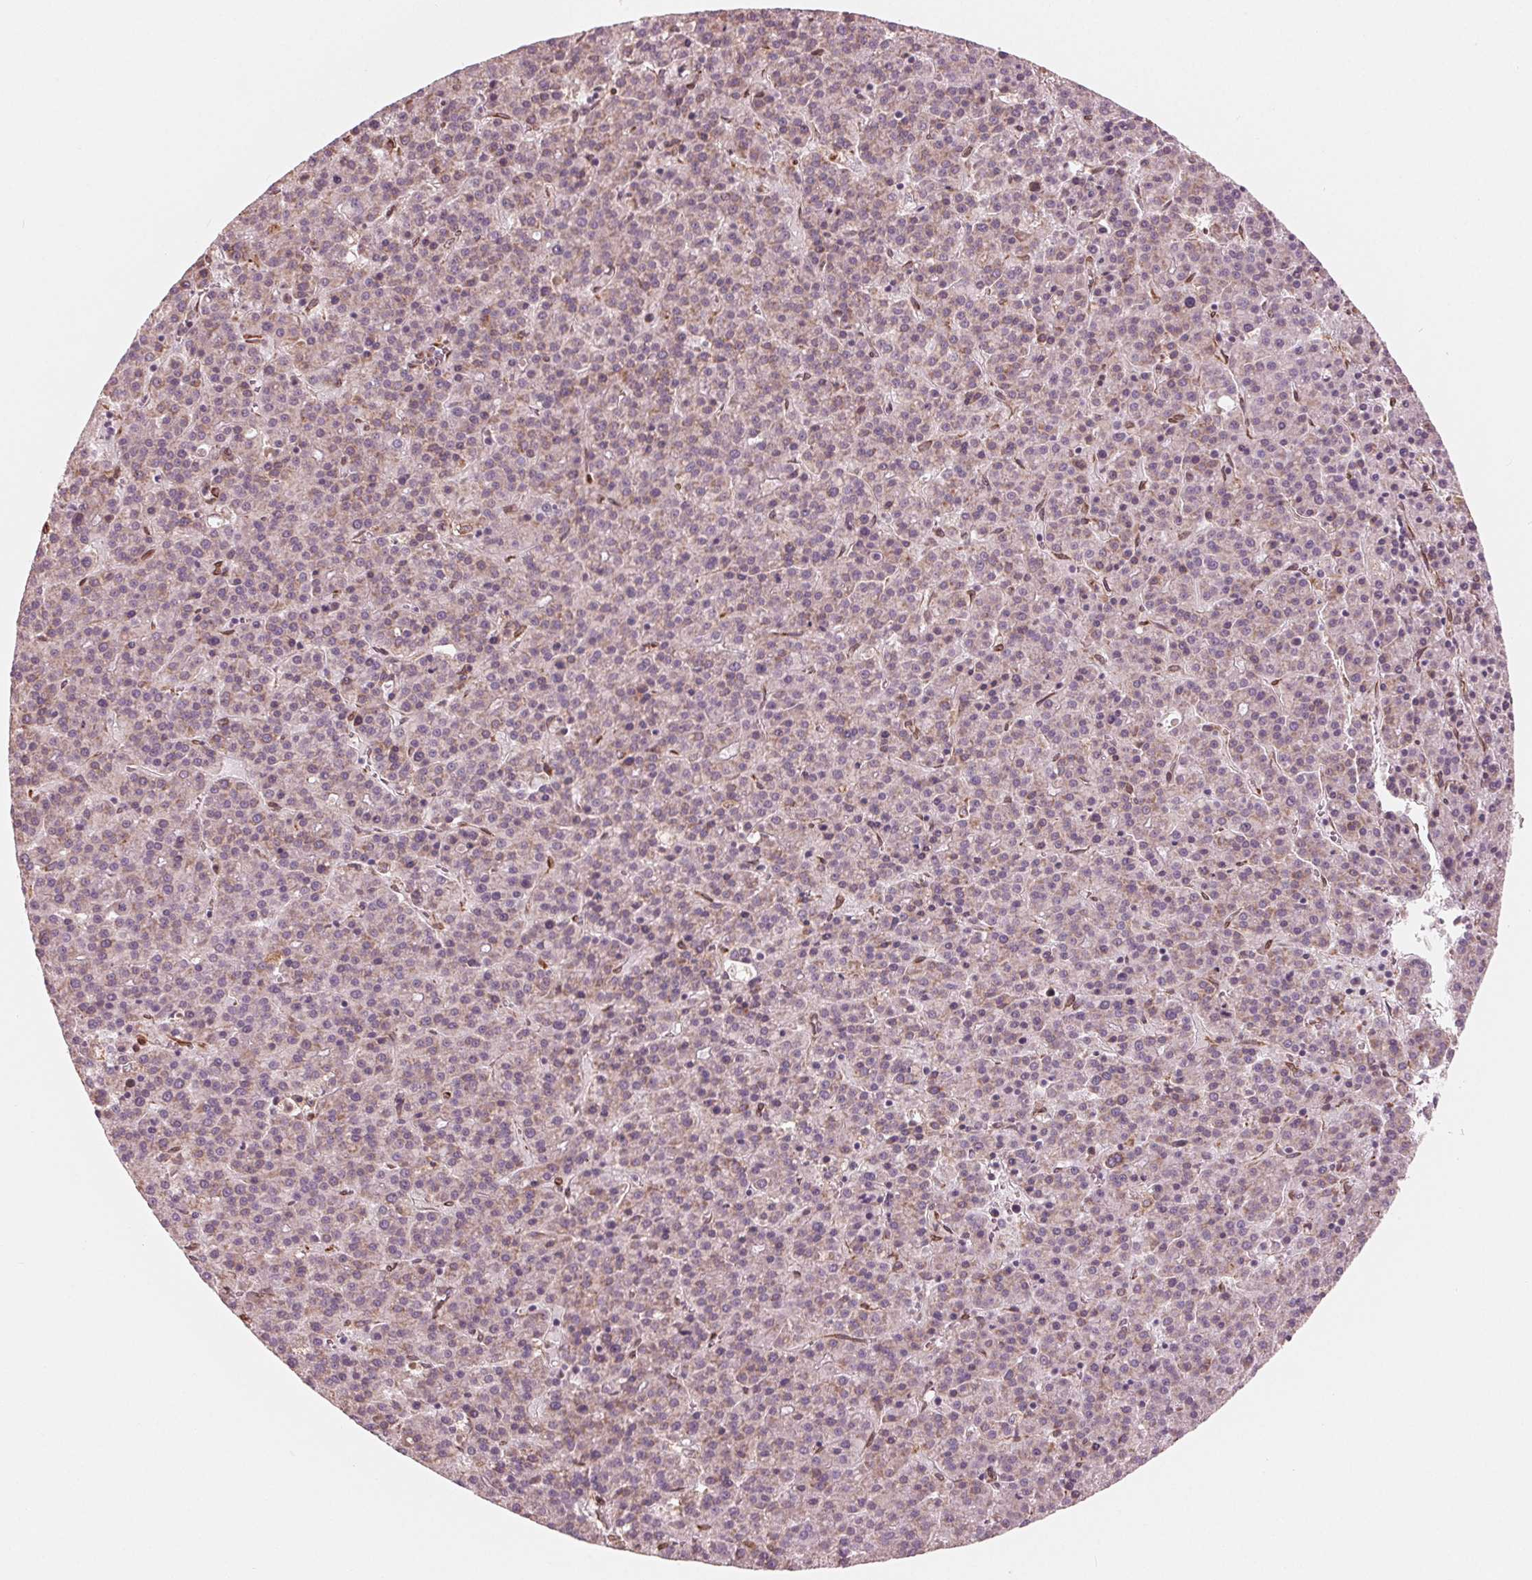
{"staining": {"intensity": "weak", "quantity": ">75%", "location": "cytoplasmic/membranous"}, "tissue": "liver cancer", "cell_type": "Tumor cells", "image_type": "cancer", "snomed": [{"axis": "morphology", "description": "Carcinoma, Hepatocellular, NOS"}, {"axis": "topography", "description": "Liver"}], "caption": "Weak cytoplasmic/membranous protein positivity is present in about >75% of tumor cells in hepatocellular carcinoma (liver).", "gene": "IKBIP", "patient": {"sex": "female", "age": 58}}